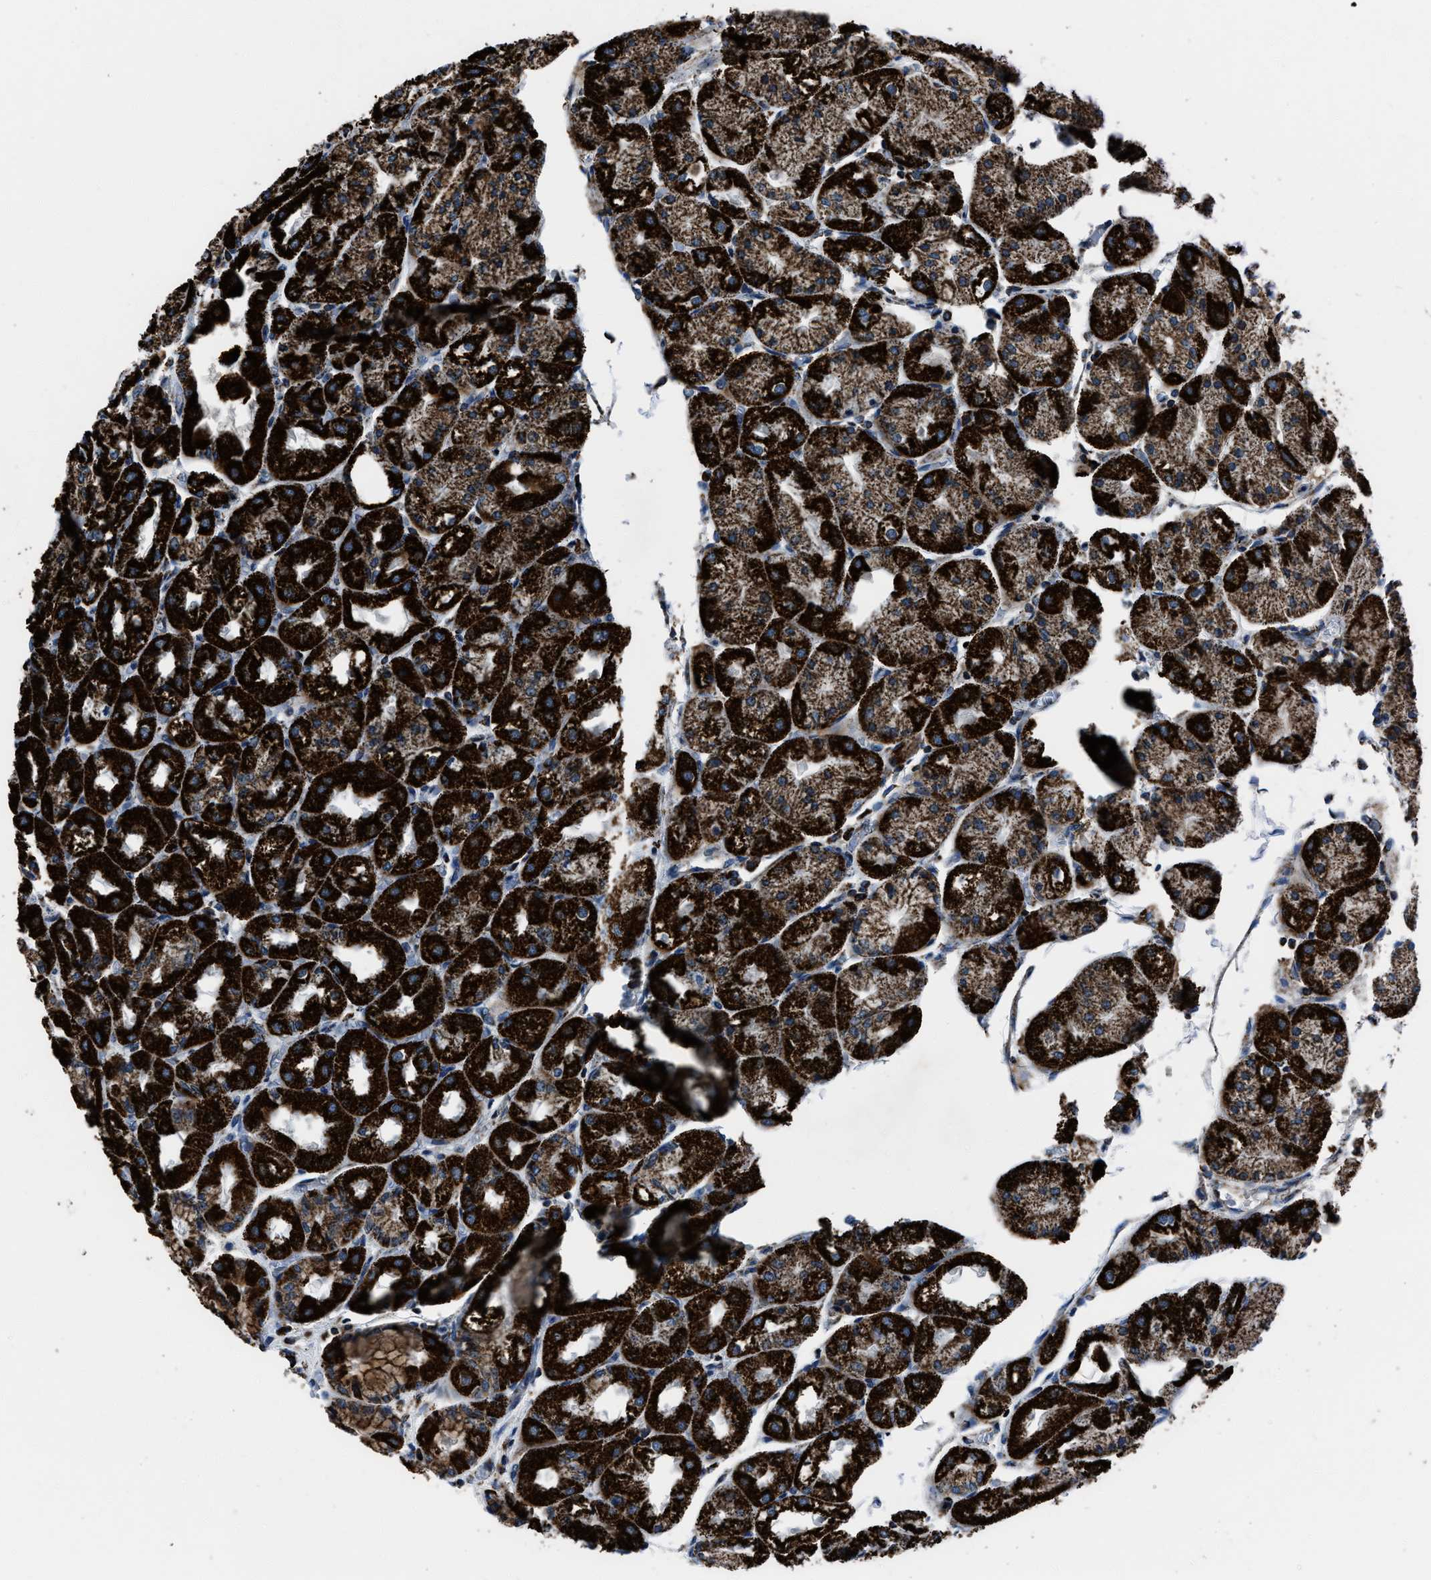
{"staining": {"intensity": "strong", "quantity": ">75%", "location": "cytoplasmic/membranous"}, "tissue": "stomach", "cell_type": "Glandular cells", "image_type": "normal", "snomed": [{"axis": "morphology", "description": "Normal tissue, NOS"}, {"axis": "topography", "description": "Stomach, upper"}], "caption": "Unremarkable stomach was stained to show a protein in brown. There is high levels of strong cytoplasmic/membranous positivity in about >75% of glandular cells. (IHC, brightfield microscopy, high magnification).", "gene": "NSD3", "patient": {"sex": "male", "age": 72}}